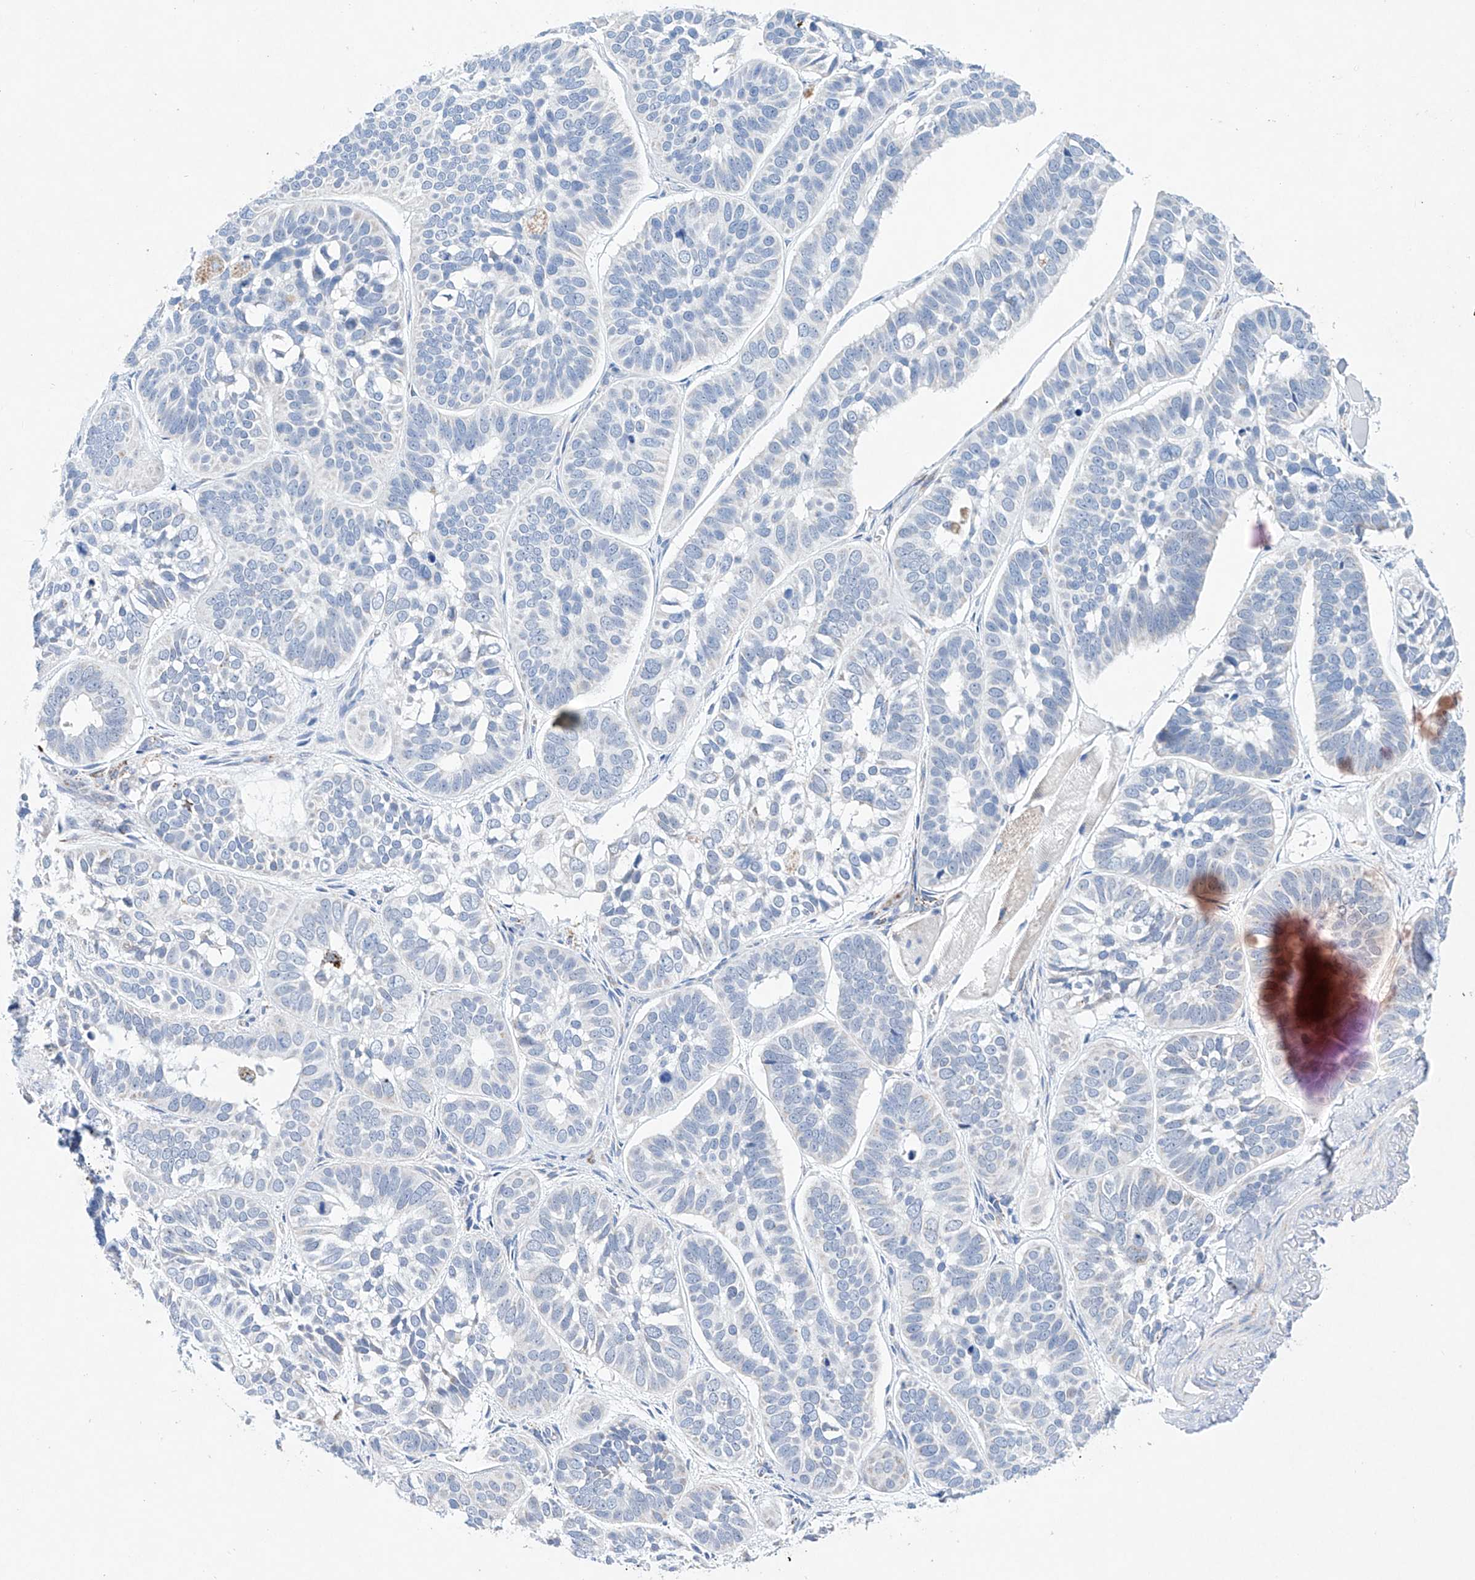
{"staining": {"intensity": "negative", "quantity": "none", "location": "none"}, "tissue": "skin cancer", "cell_type": "Tumor cells", "image_type": "cancer", "snomed": [{"axis": "morphology", "description": "Basal cell carcinoma"}, {"axis": "topography", "description": "Skin"}], "caption": "Skin basal cell carcinoma stained for a protein using immunohistochemistry reveals no staining tumor cells.", "gene": "NRROS", "patient": {"sex": "male", "age": 62}}